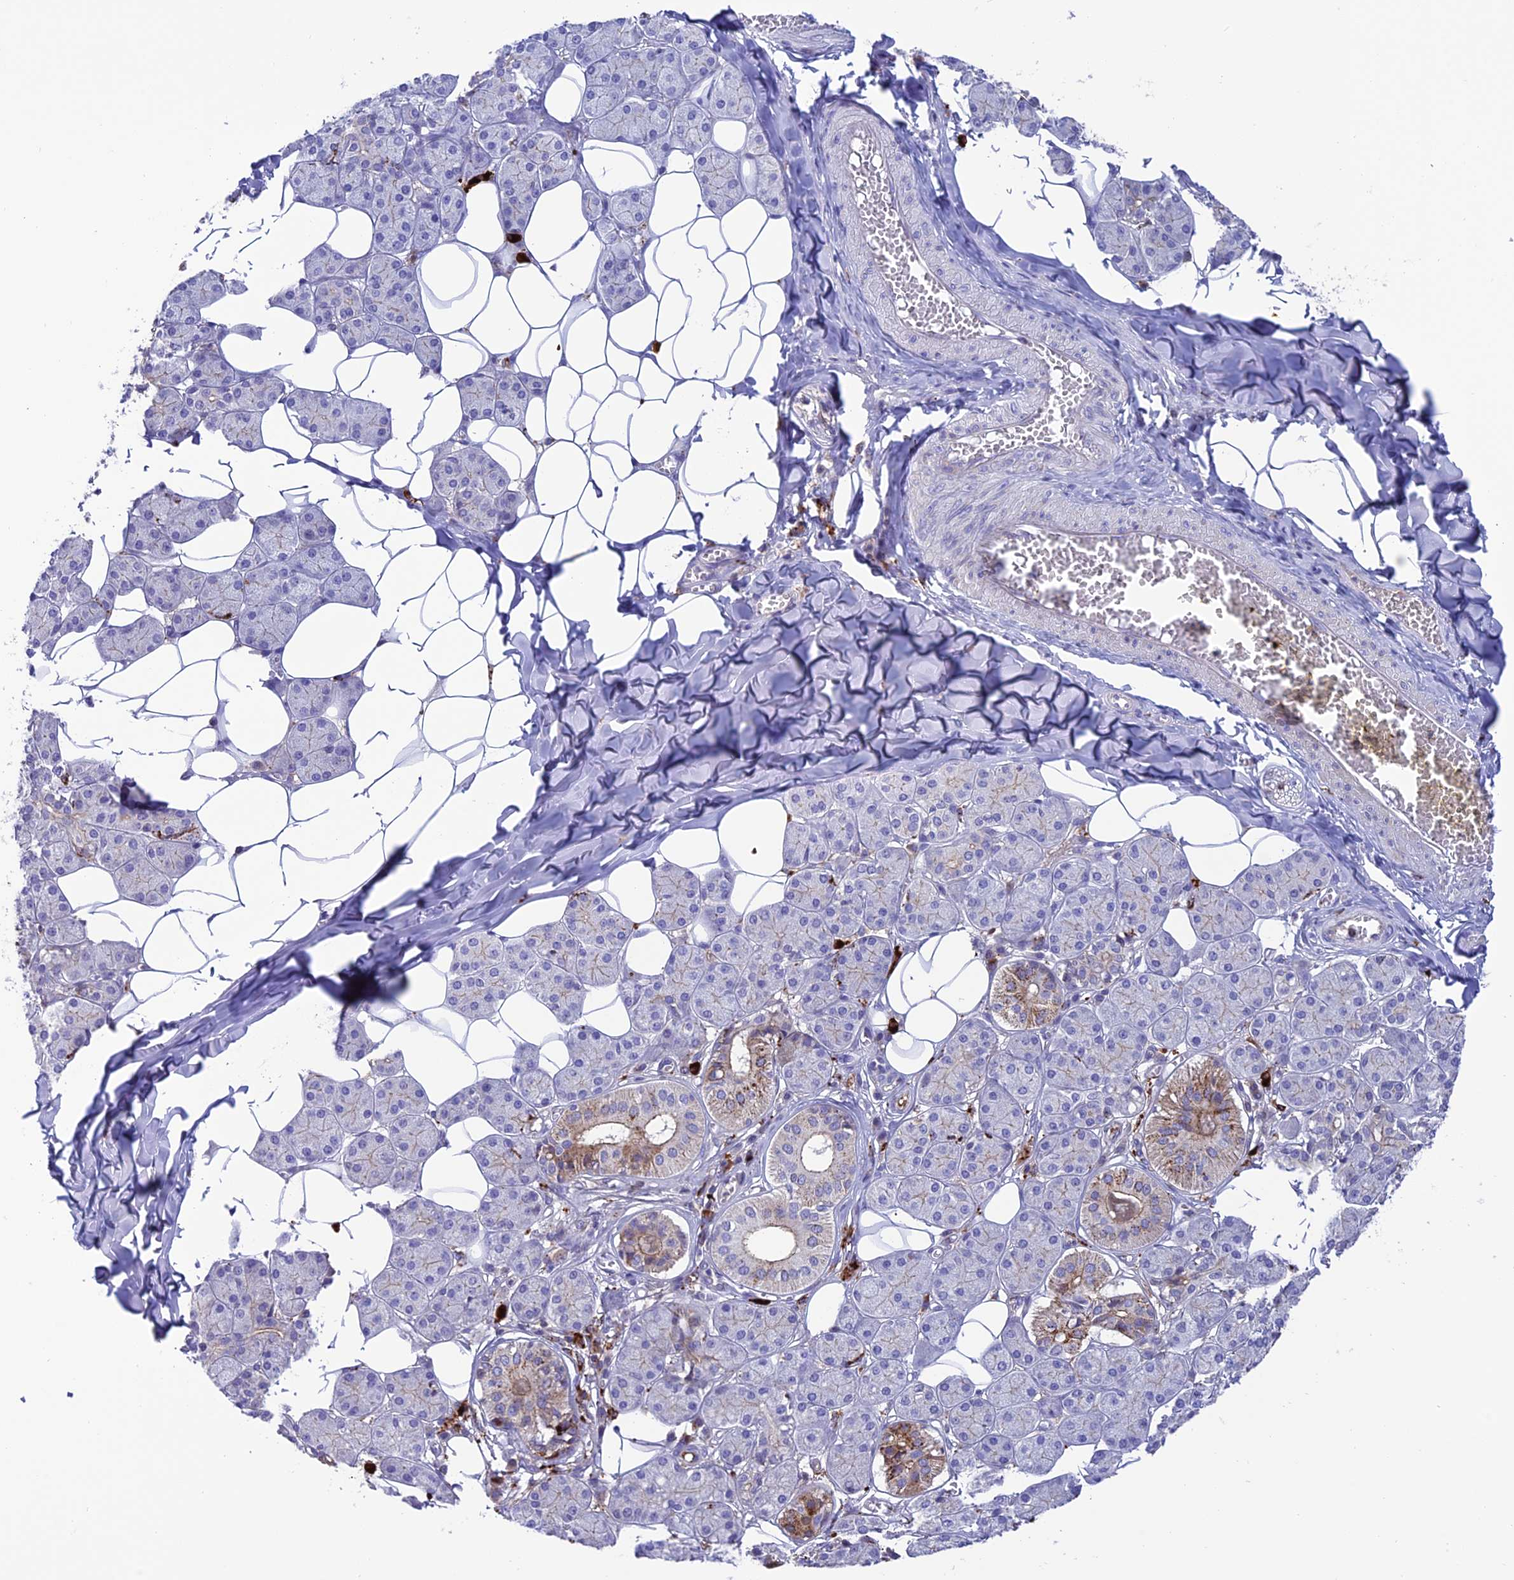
{"staining": {"intensity": "moderate", "quantity": "<25%", "location": "cytoplasmic/membranous"}, "tissue": "salivary gland", "cell_type": "Glandular cells", "image_type": "normal", "snomed": [{"axis": "morphology", "description": "Normal tissue, NOS"}, {"axis": "topography", "description": "Salivary gland"}], "caption": "Glandular cells show low levels of moderate cytoplasmic/membranous positivity in approximately <25% of cells in benign salivary gland. The staining was performed using DAB to visualize the protein expression in brown, while the nuclei were stained in blue with hematoxylin (Magnification: 20x).", "gene": "ARHGEF18", "patient": {"sex": "female", "age": 33}}